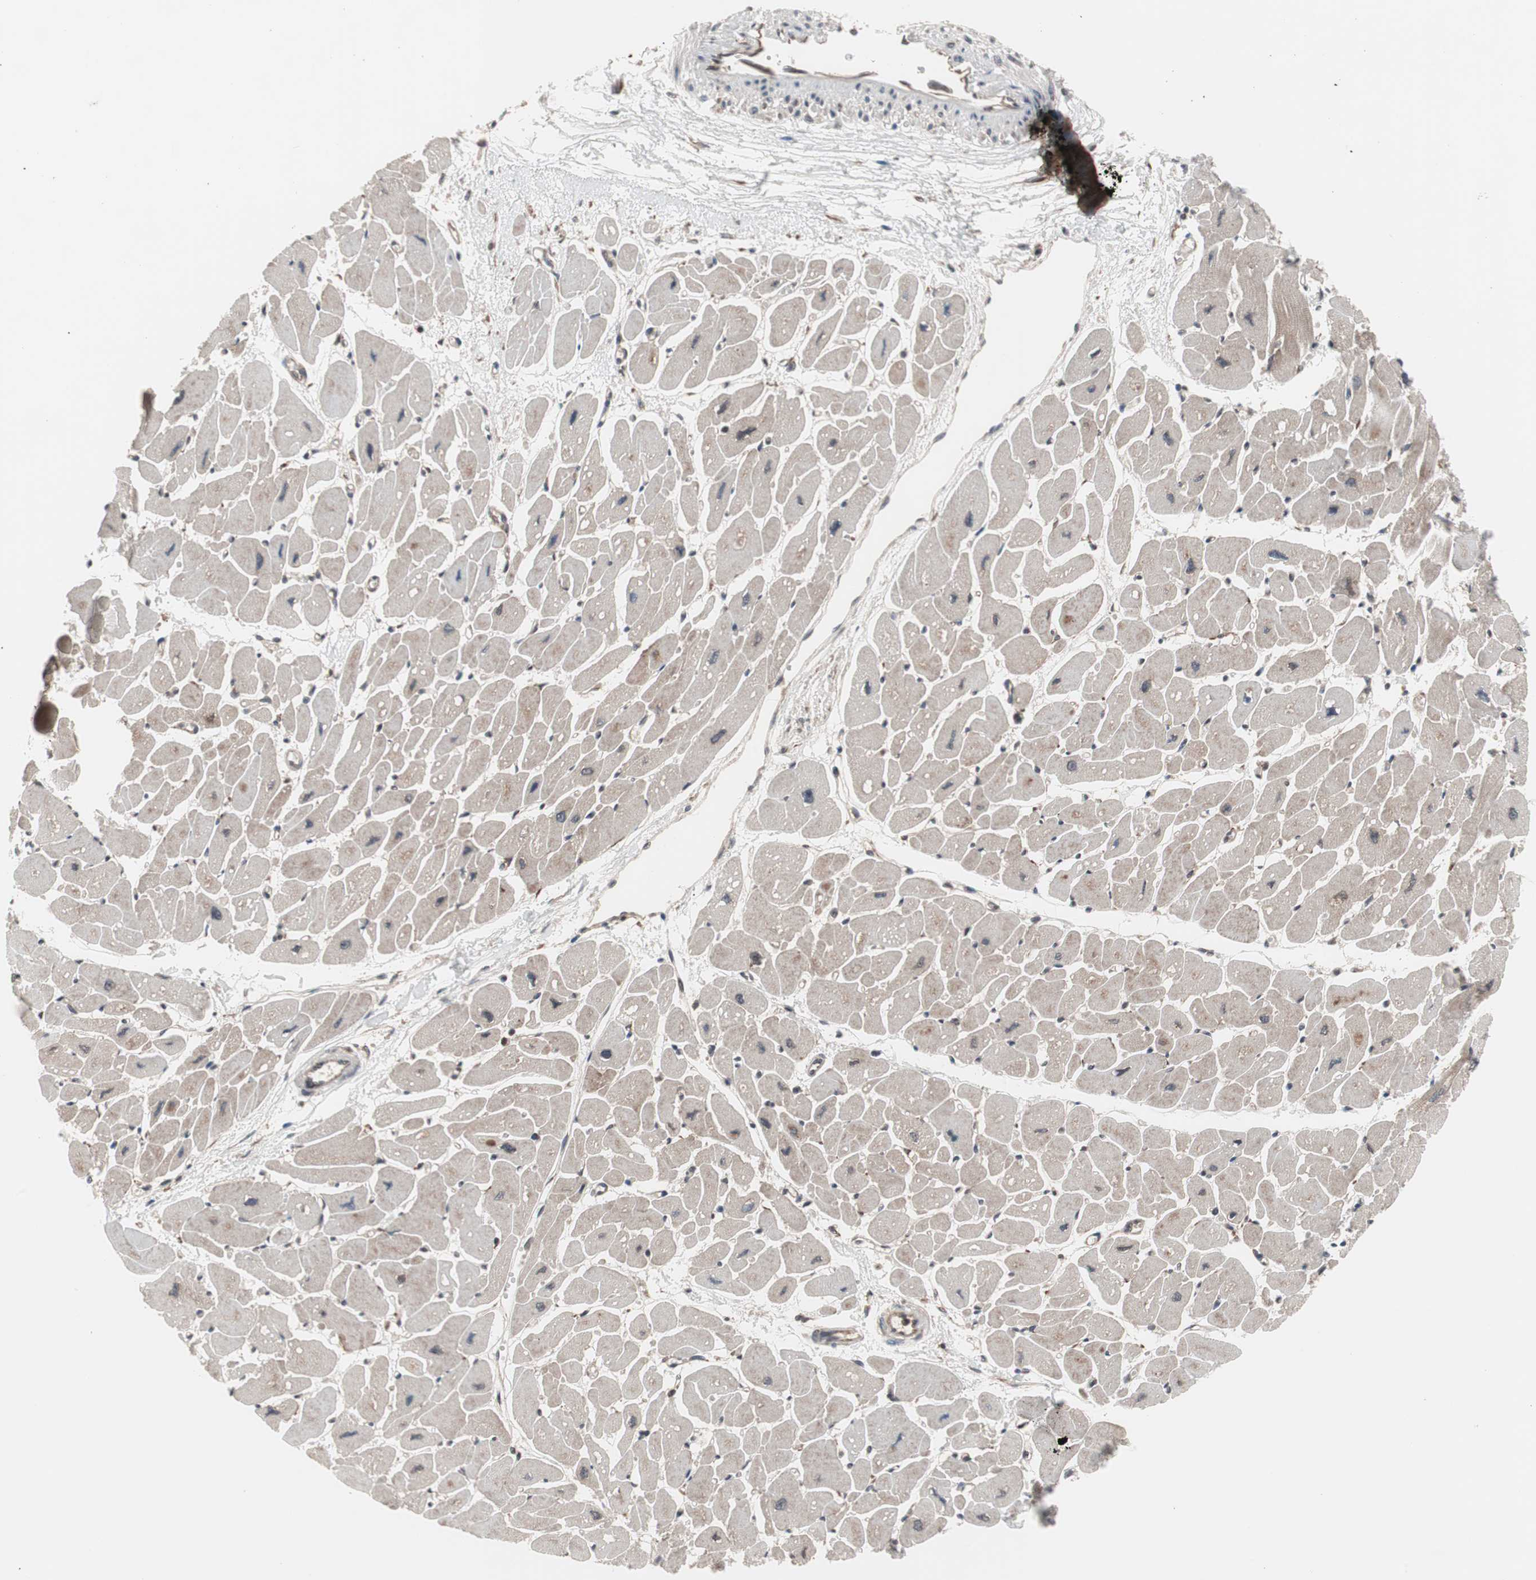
{"staining": {"intensity": "weak", "quantity": "<25%", "location": "cytoplasmic/membranous"}, "tissue": "heart muscle", "cell_type": "Cardiomyocytes", "image_type": "normal", "snomed": [{"axis": "morphology", "description": "Normal tissue, NOS"}, {"axis": "topography", "description": "Heart"}], "caption": "Image shows no significant protein staining in cardiomyocytes of benign heart muscle. (DAB immunohistochemistry, high magnification).", "gene": "IRS1", "patient": {"sex": "female", "age": 54}}